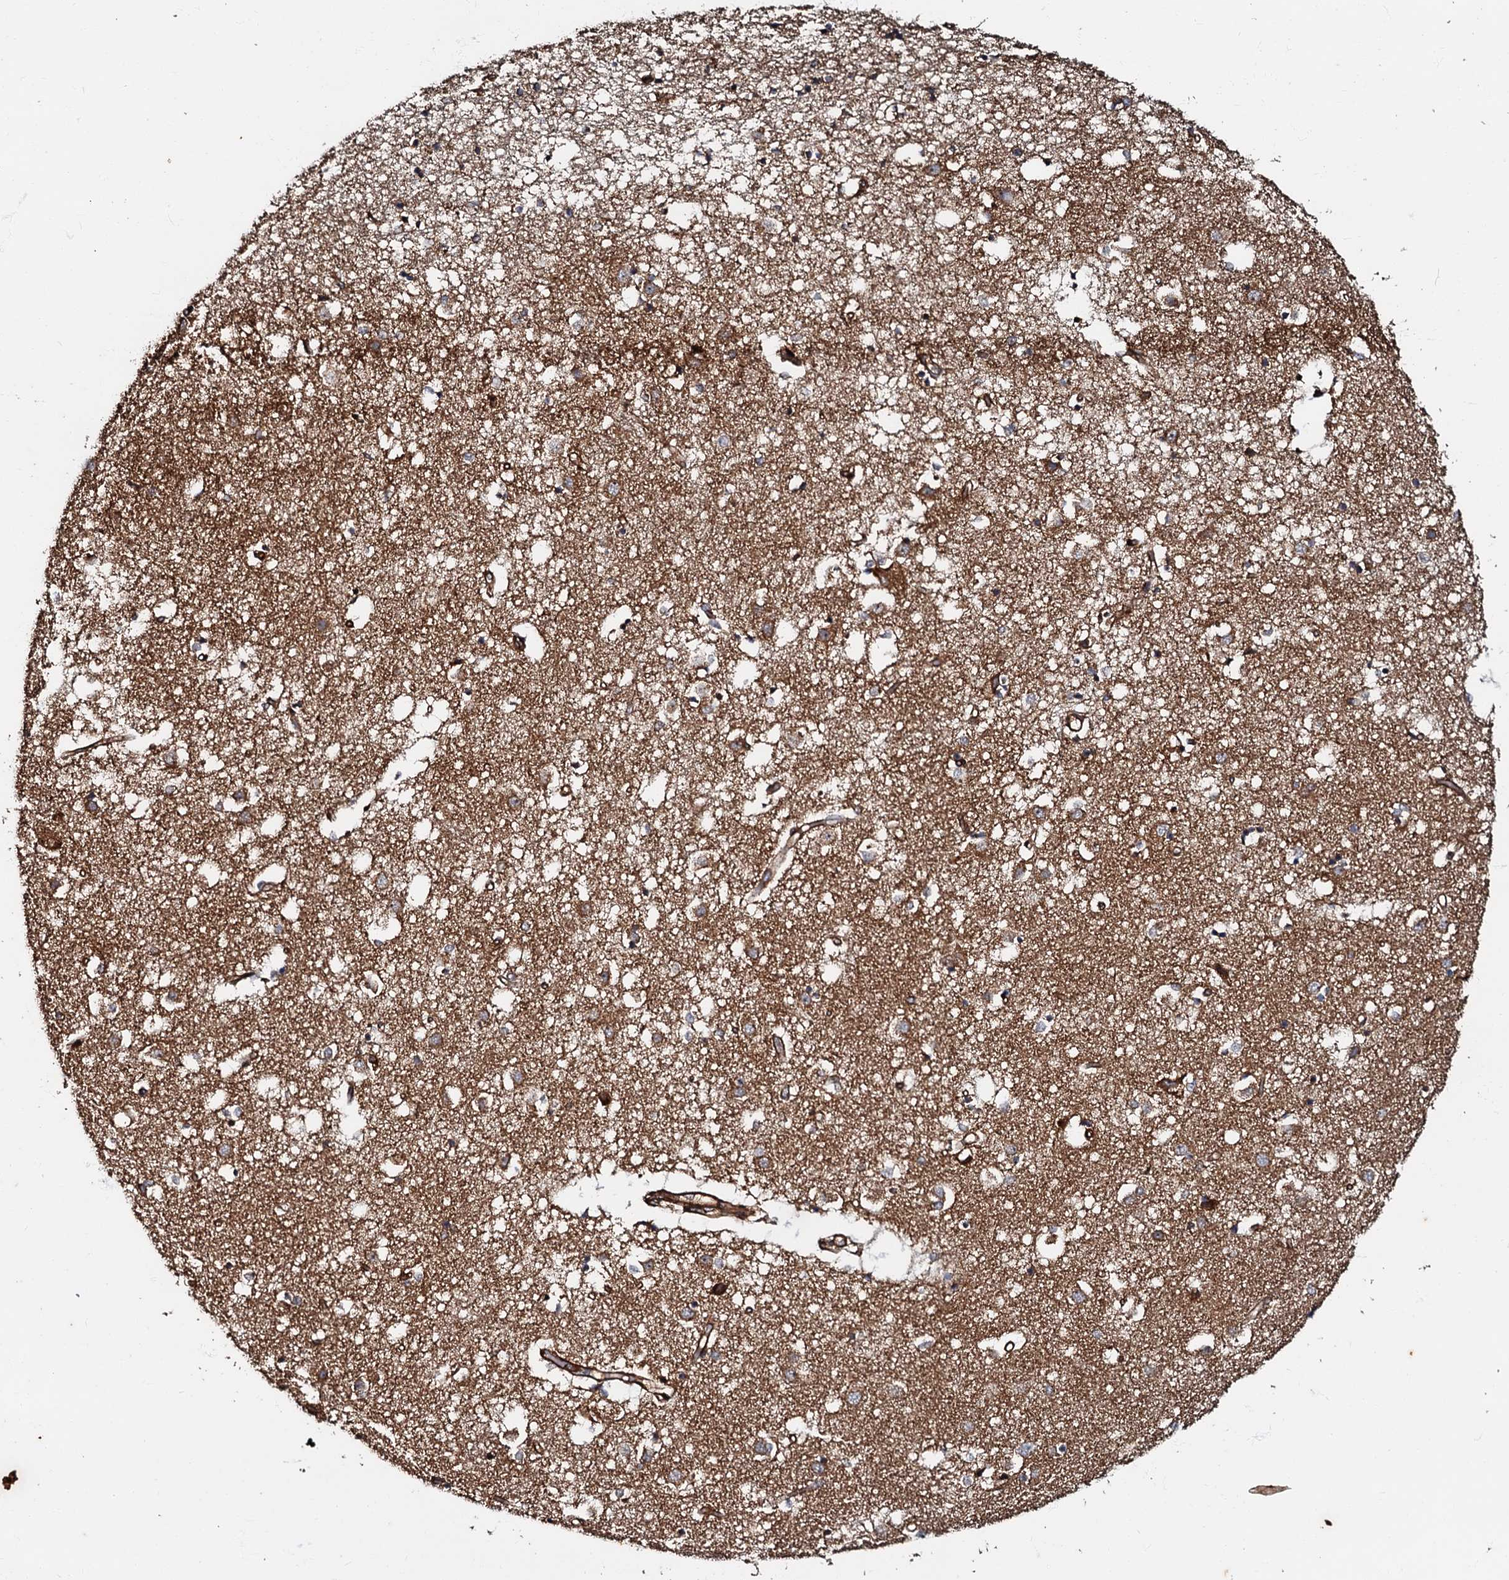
{"staining": {"intensity": "strong", "quantity": "25%-75%", "location": "cytoplasmic/membranous"}, "tissue": "caudate", "cell_type": "Glial cells", "image_type": "normal", "snomed": [{"axis": "morphology", "description": "Normal tissue, NOS"}, {"axis": "topography", "description": "Lateral ventricle wall"}], "caption": "Strong cytoplasmic/membranous expression is appreciated in approximately 25%-75% of glial cells in benign caudate.", "gene": "BLOC1S6", "patient": {"sex": "male", "age": 70}}